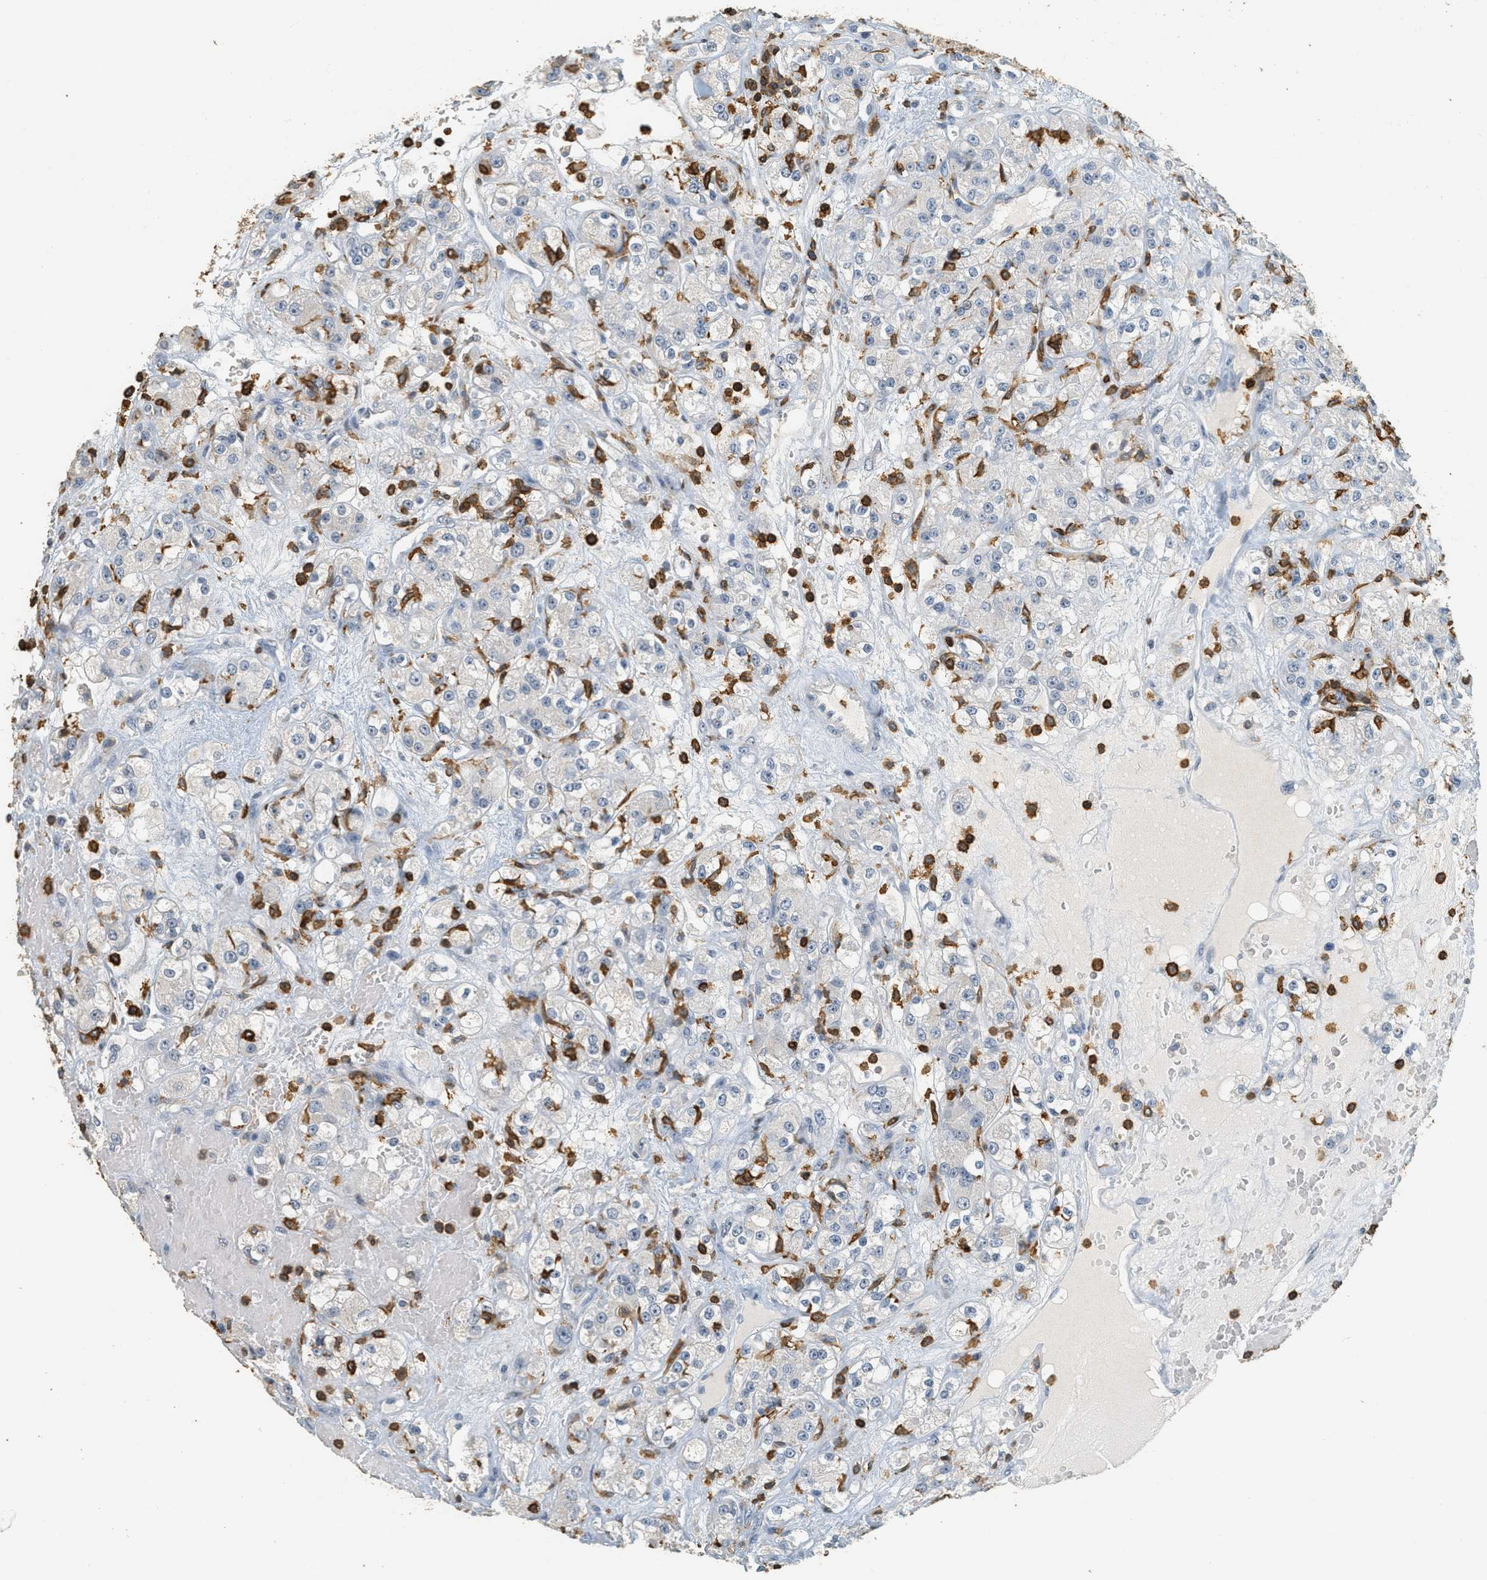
{"staining": {"intensity": "negative", "quantity": "none", "location": "none"}, "tissue": "renal cancer", "cell_type": "Tumor cells", "image_type": "cancer", "snomed": [{"axis": "morphology", "description": "Normal tissue, NOS"}, {"axis": "morphology", "description": "Adenocarcinoma, NOS"}, {"axis": "topography", "description": "Kidney"}], "caption": "Adenocarcinoma (renal) stained for a protein using immunohistochemistry reveals no staining tumor cells.", "gene": "LSP1", "patient": {"sex": "male", "age": 61}}